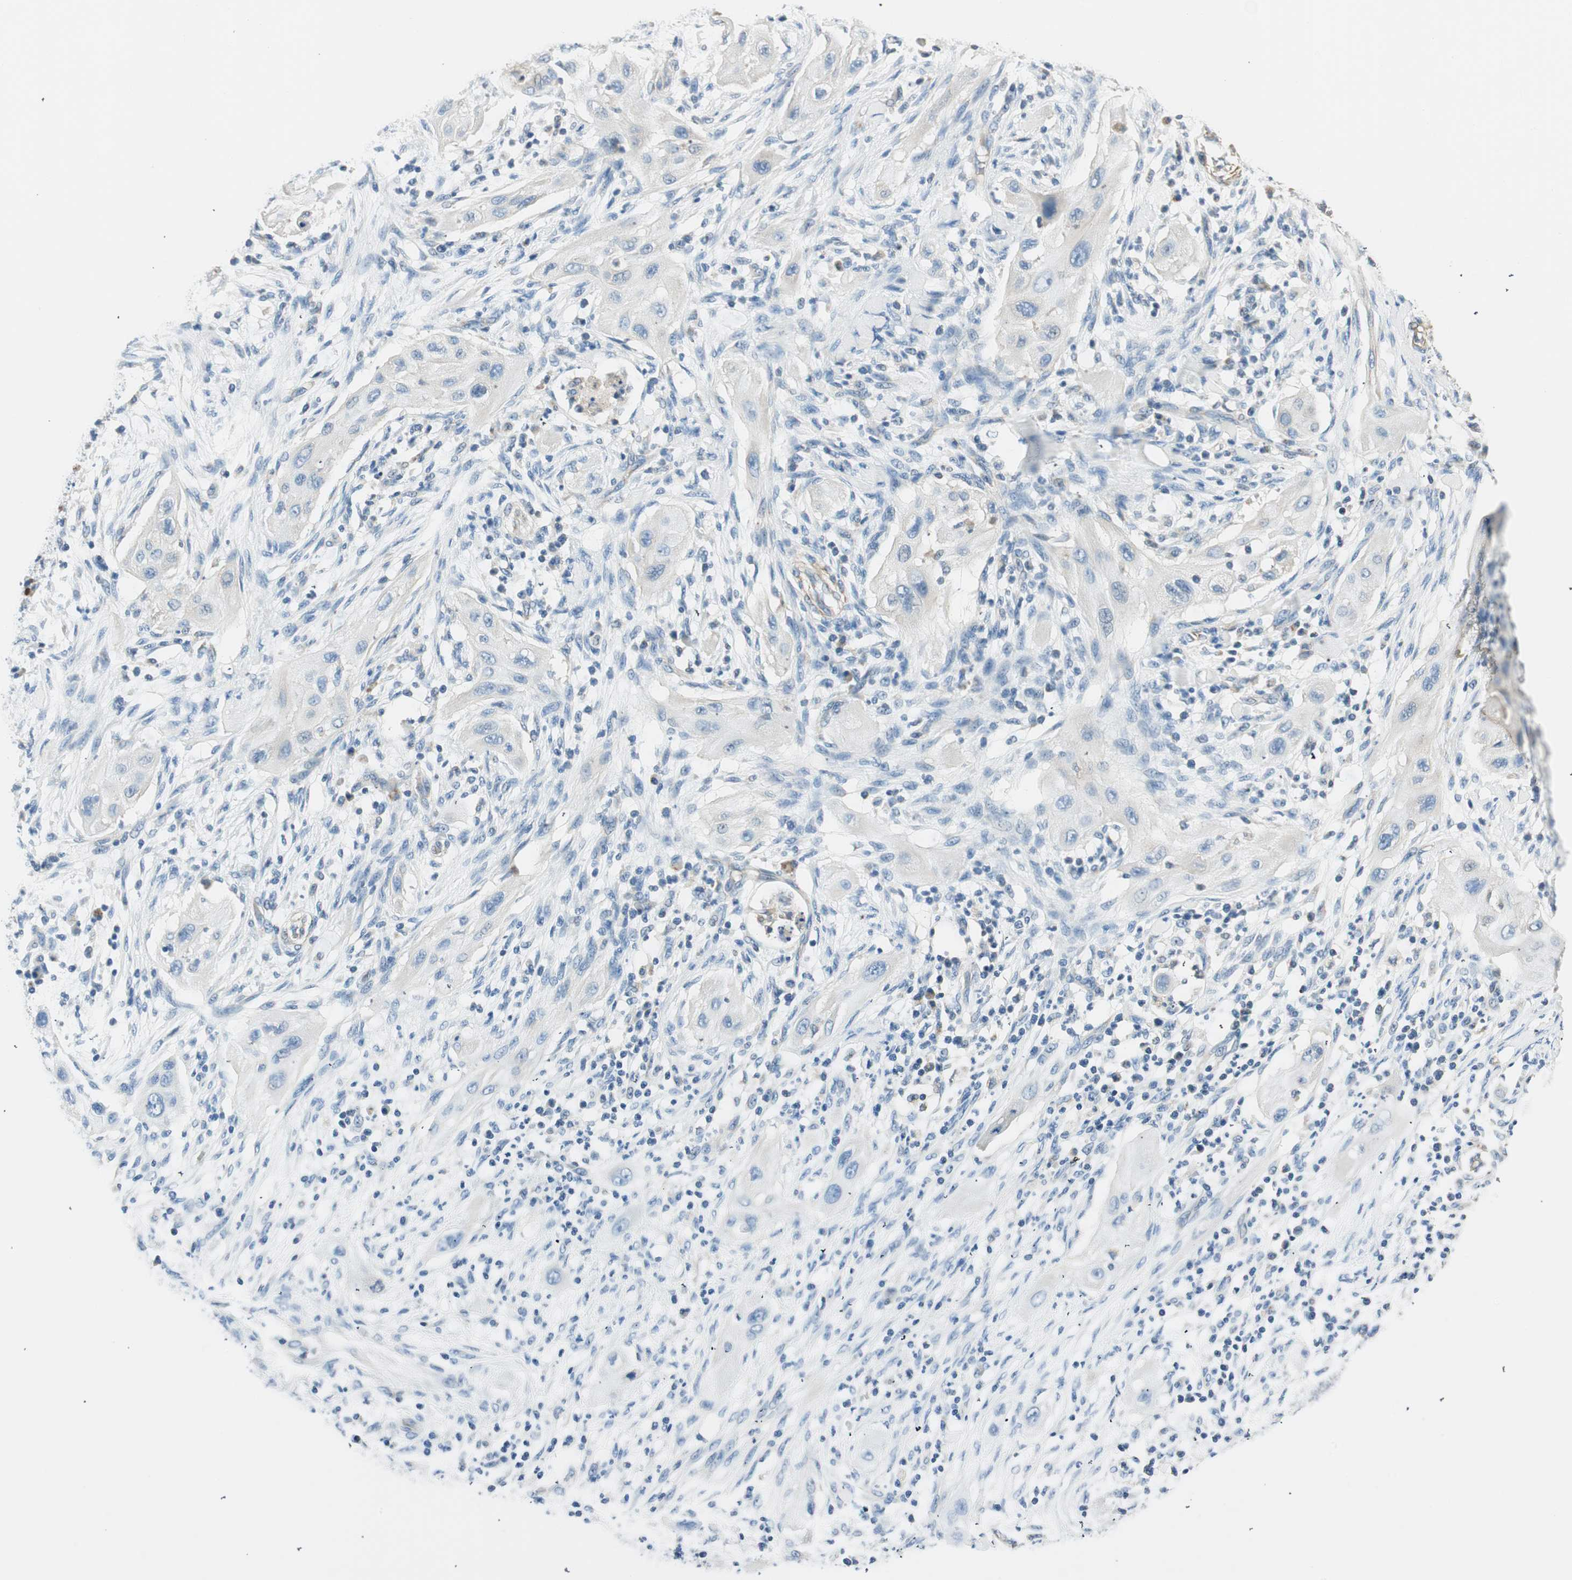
{"staining": {"intensity": "negative", "quantity": "none", "location": "none"}, "tissue": "lung cancer", "cell_type": "Tumor cells", "image_type": "cancer", "snomed": [{"axis": "morphology", "description": "Squamous cell carcinoma, NOS"}, {"axis": "topography", "description": "Lung"}], "caption": "Micrograph shows no protein expression in tumor cells of lung squamous cell carcinoma tissue. The staining is performed using DAB (3,3'-diaminobenzidine) brown chromogen with nuclei counter-stained in using hematoxylin.", "gene": "RORB", "patient": {"sex": "female", "age": 47}}